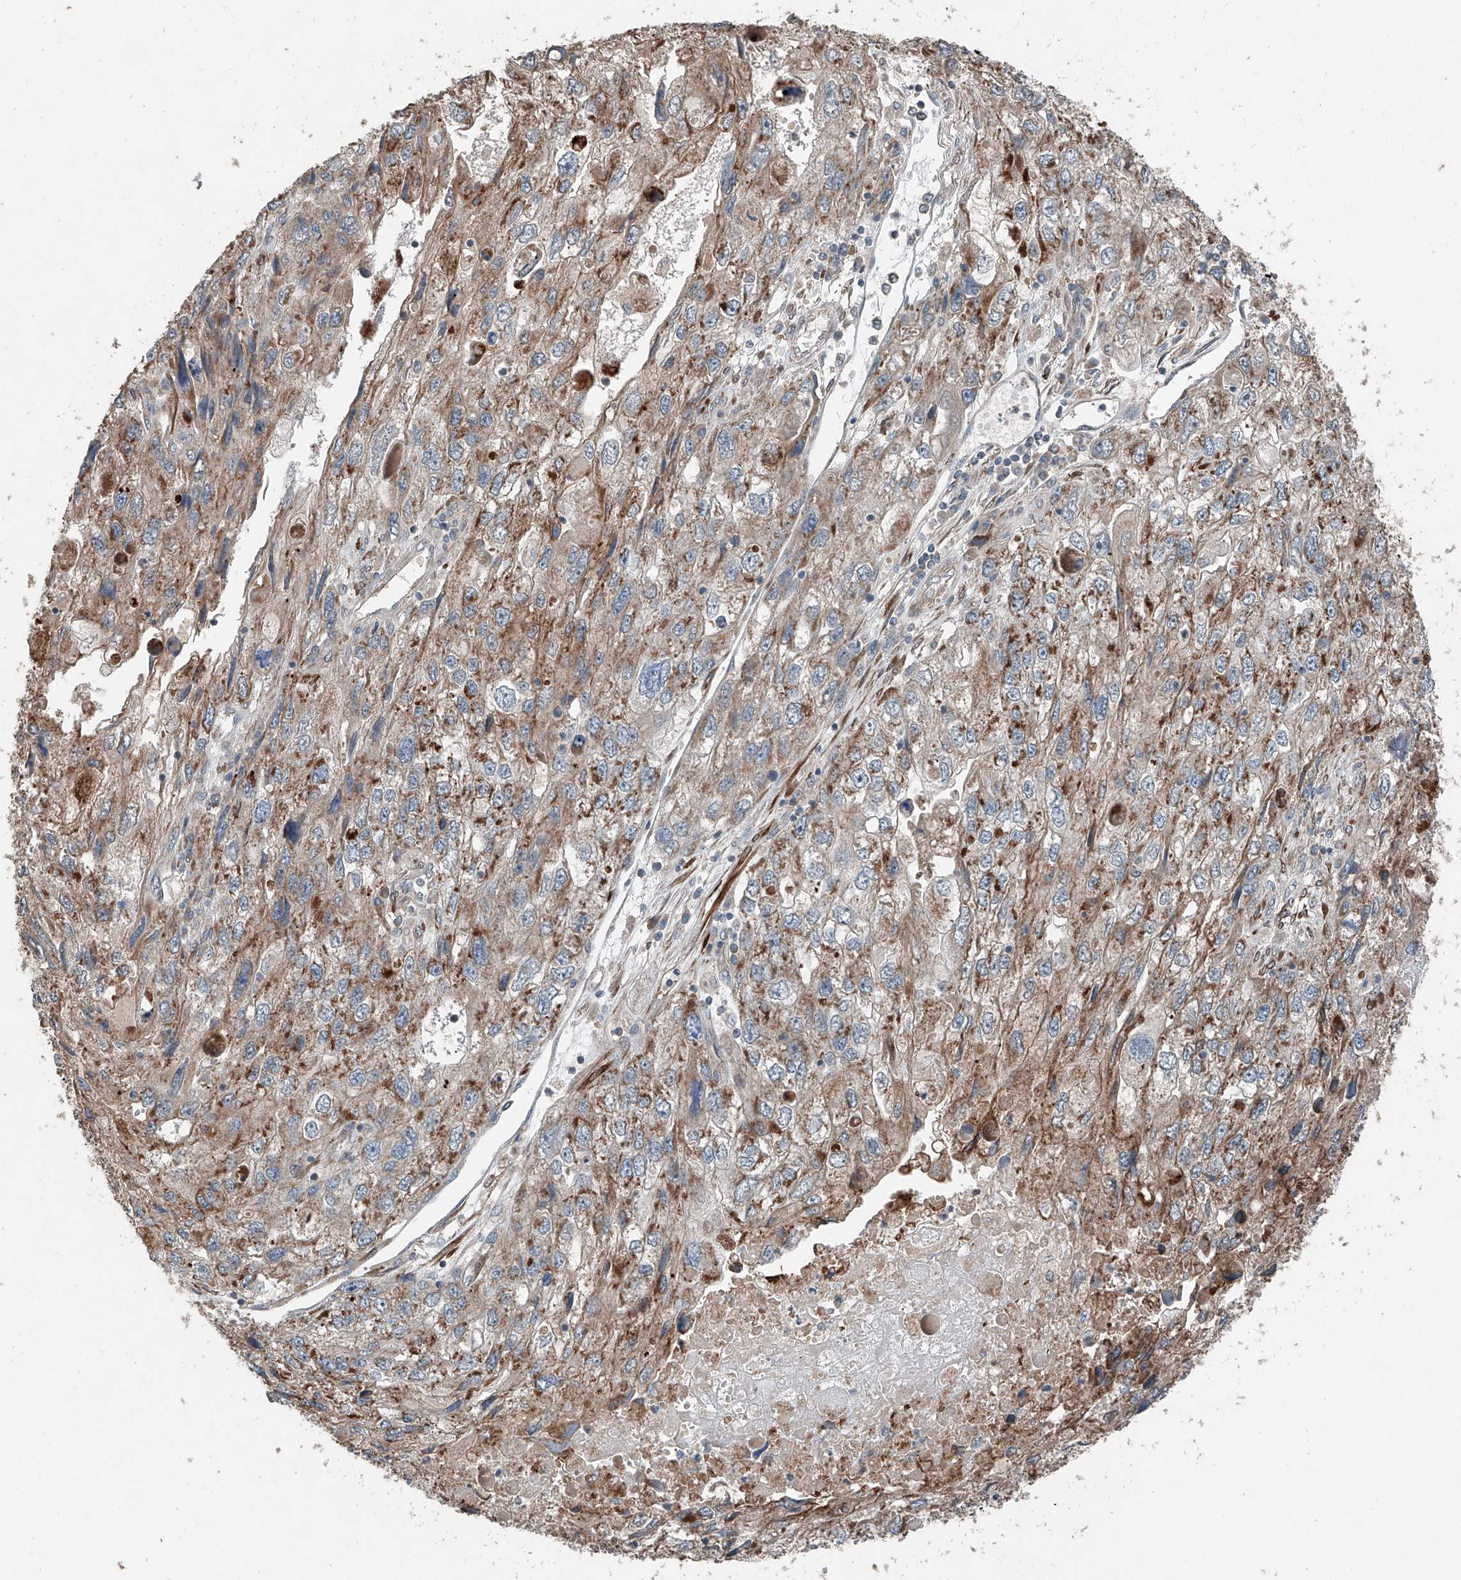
{"staining": {"intensity": "moderate", "quantity": ">75%", "location": "cytoplasmic/membranous"}, "tissue": "endometrial cancer", "cell_type": "Tumor cells", "image_type": "cancer", "snomed": [{"axis": "morphology", "description": "Adenocarcinoma, NOS"}, {"axis": "topography", "description": "Endometrium"}], "caption": "This is a photomicrograph of immunohistochemistry (IHC) staining of endometrial cancer (adenocarcinoma), which shows moderate staining in the cytoplasmic/membranous of tumor cells.", "gene": "AP4B1", "patient": {"sex": "female", "age": 49}}